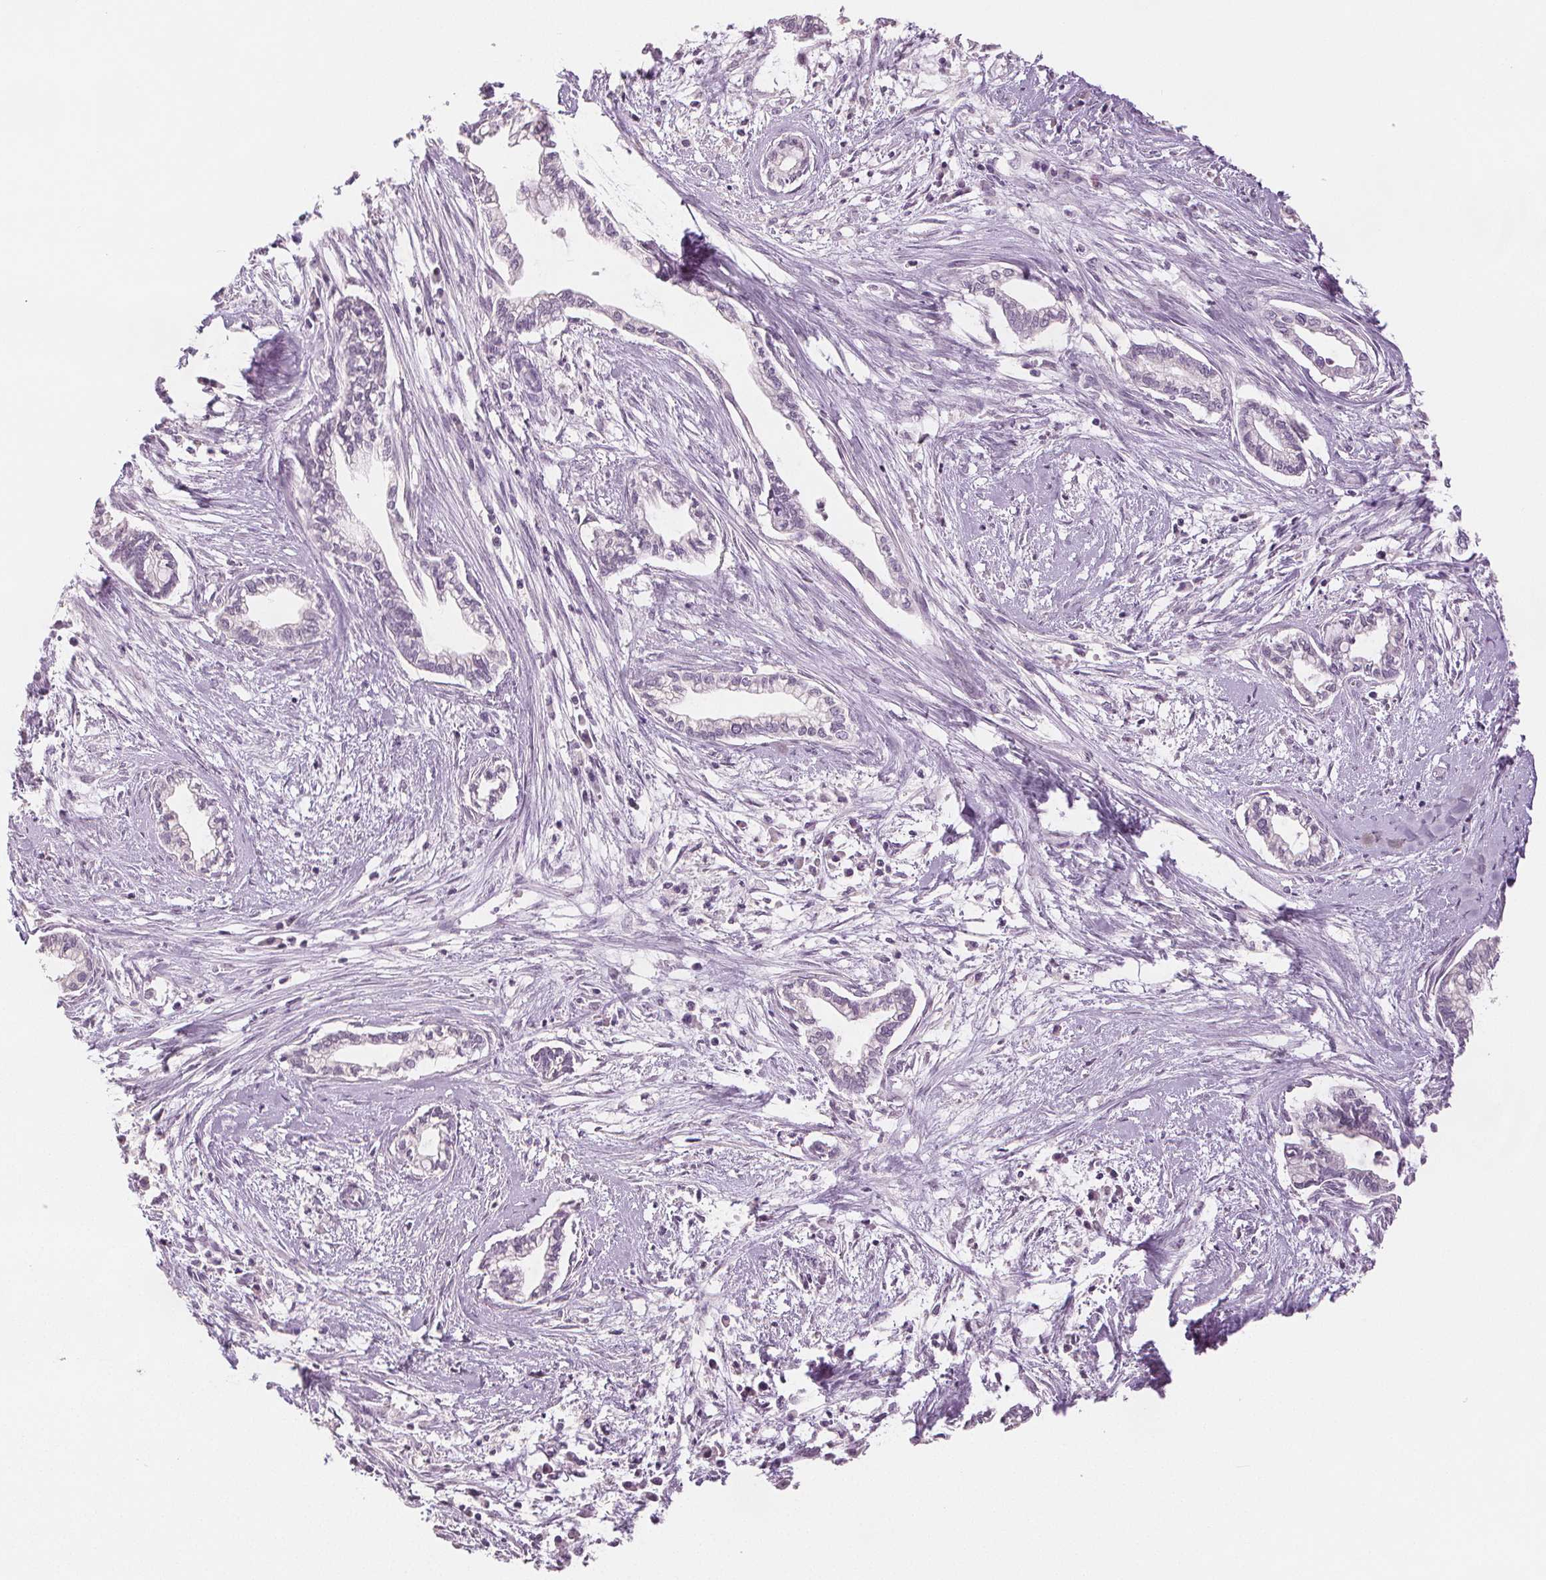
{"staining": {"intensity": "negative", "quantity": "none", "location": "none"}, "tissue": "cervical cancer", "cell_type": "Tumor cells", "image_type": "cancer", "snomed": [{"axis": "morphology", "description": "Adenocarcinoma, NOS"}, {"axis": "topography", "description": "Cervix"}], "caption": "Immunohistochemistry micrograph of neoplastic tissue: human cervical adenocarcinoma stained with DAB shows no significant protein expression in tumor cells.", "gene": "SCGN", "patient": {"sex": "female", "age": 62}}